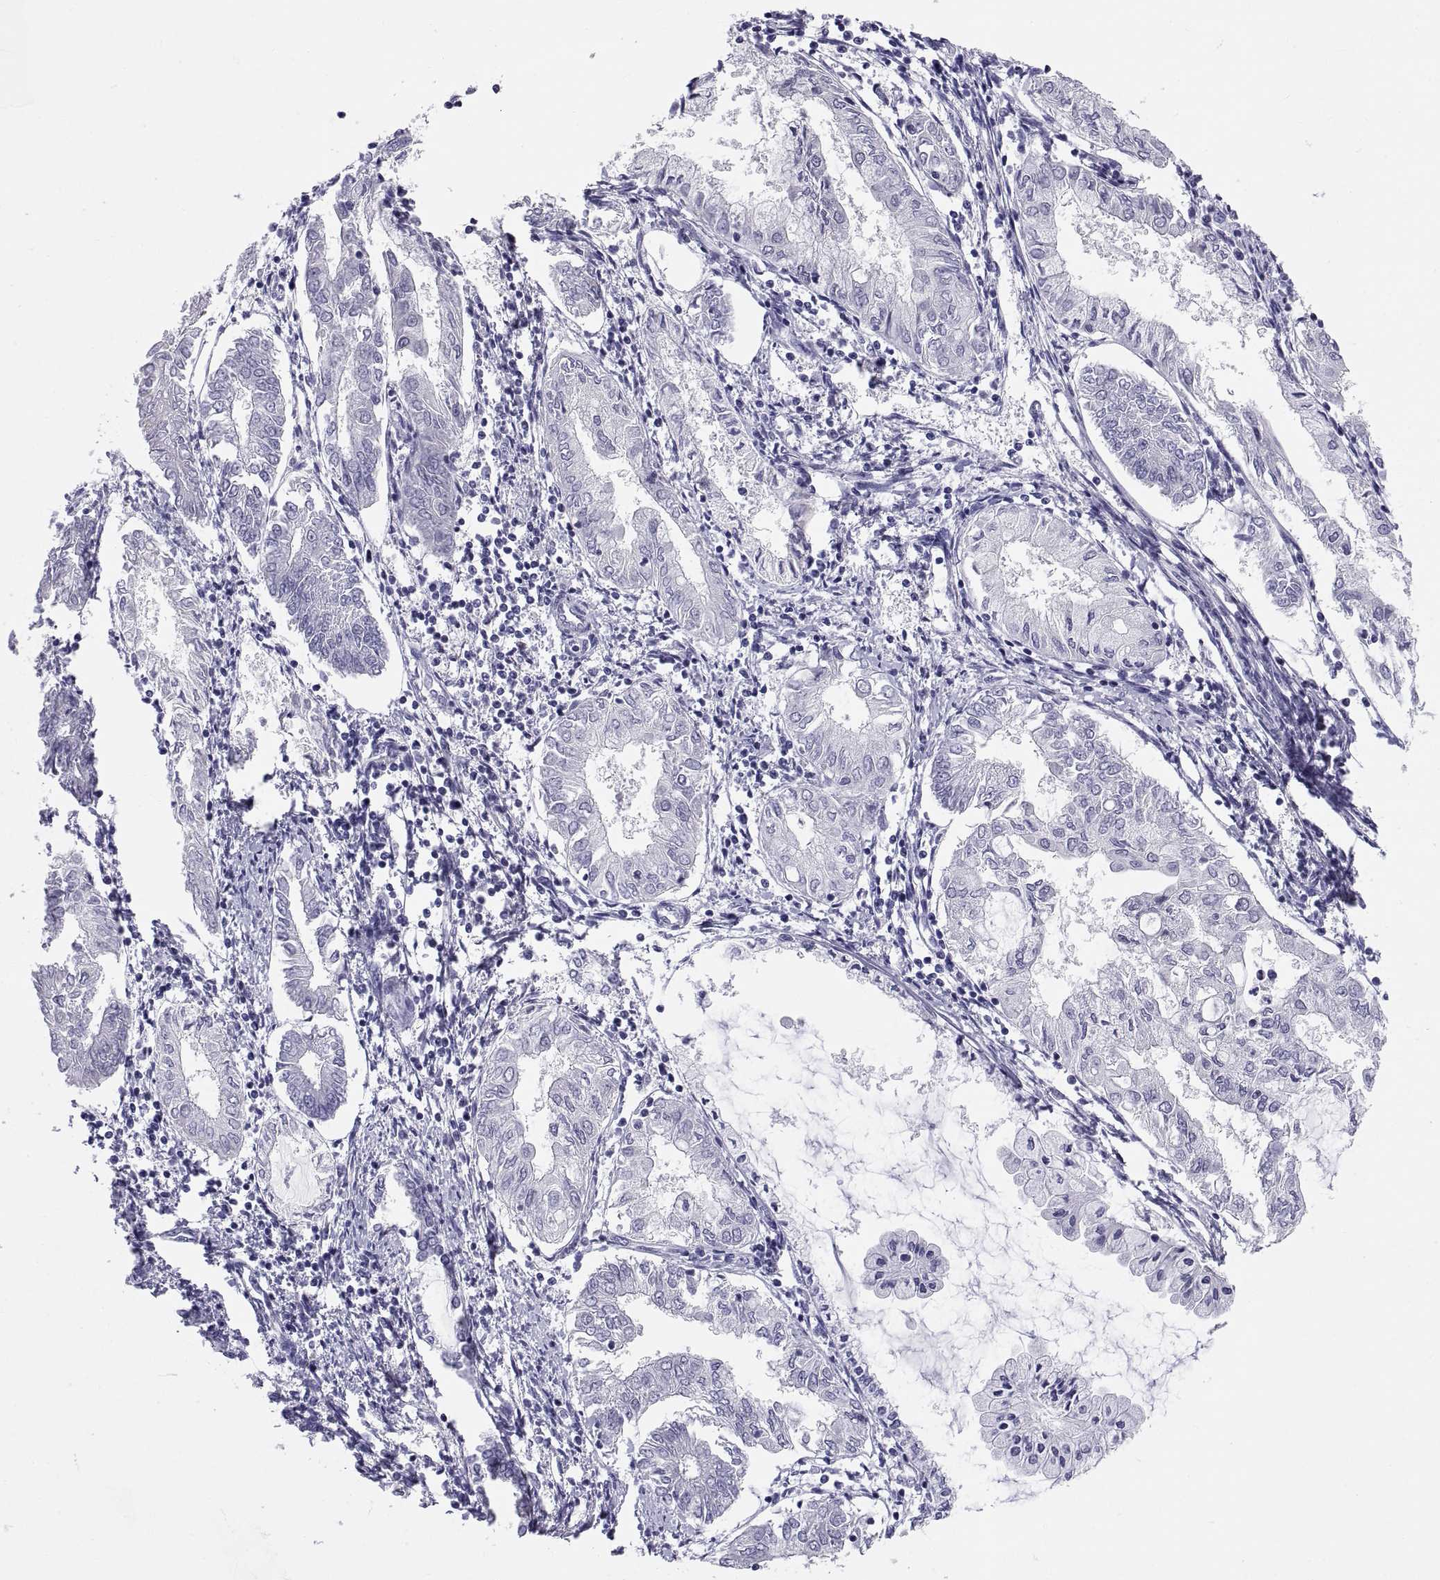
{"staining": {"intensity": "negative", "quantity": "none", "location": "none"}, "tissue": "endometrial cancer", "cell_type": "Tumor cells", "image_type": "cancer", "snomed": [{"axis": "morphology", "description": "Adenocarcinoma, NOS"}, {"axis": "topography", "description": "Endometrium"}], "caption": "Immunohistochemistry of human adenocarcinoma (endometrial) exhibits no staining in tumor cells. (Brightfield microscopy of DAB (3,3'-diaminobenzidine) immunohistochemistry (IHC) at high magnification).", "gene": "TEX13A", "patient": {"sex": "female", "age": 68}}